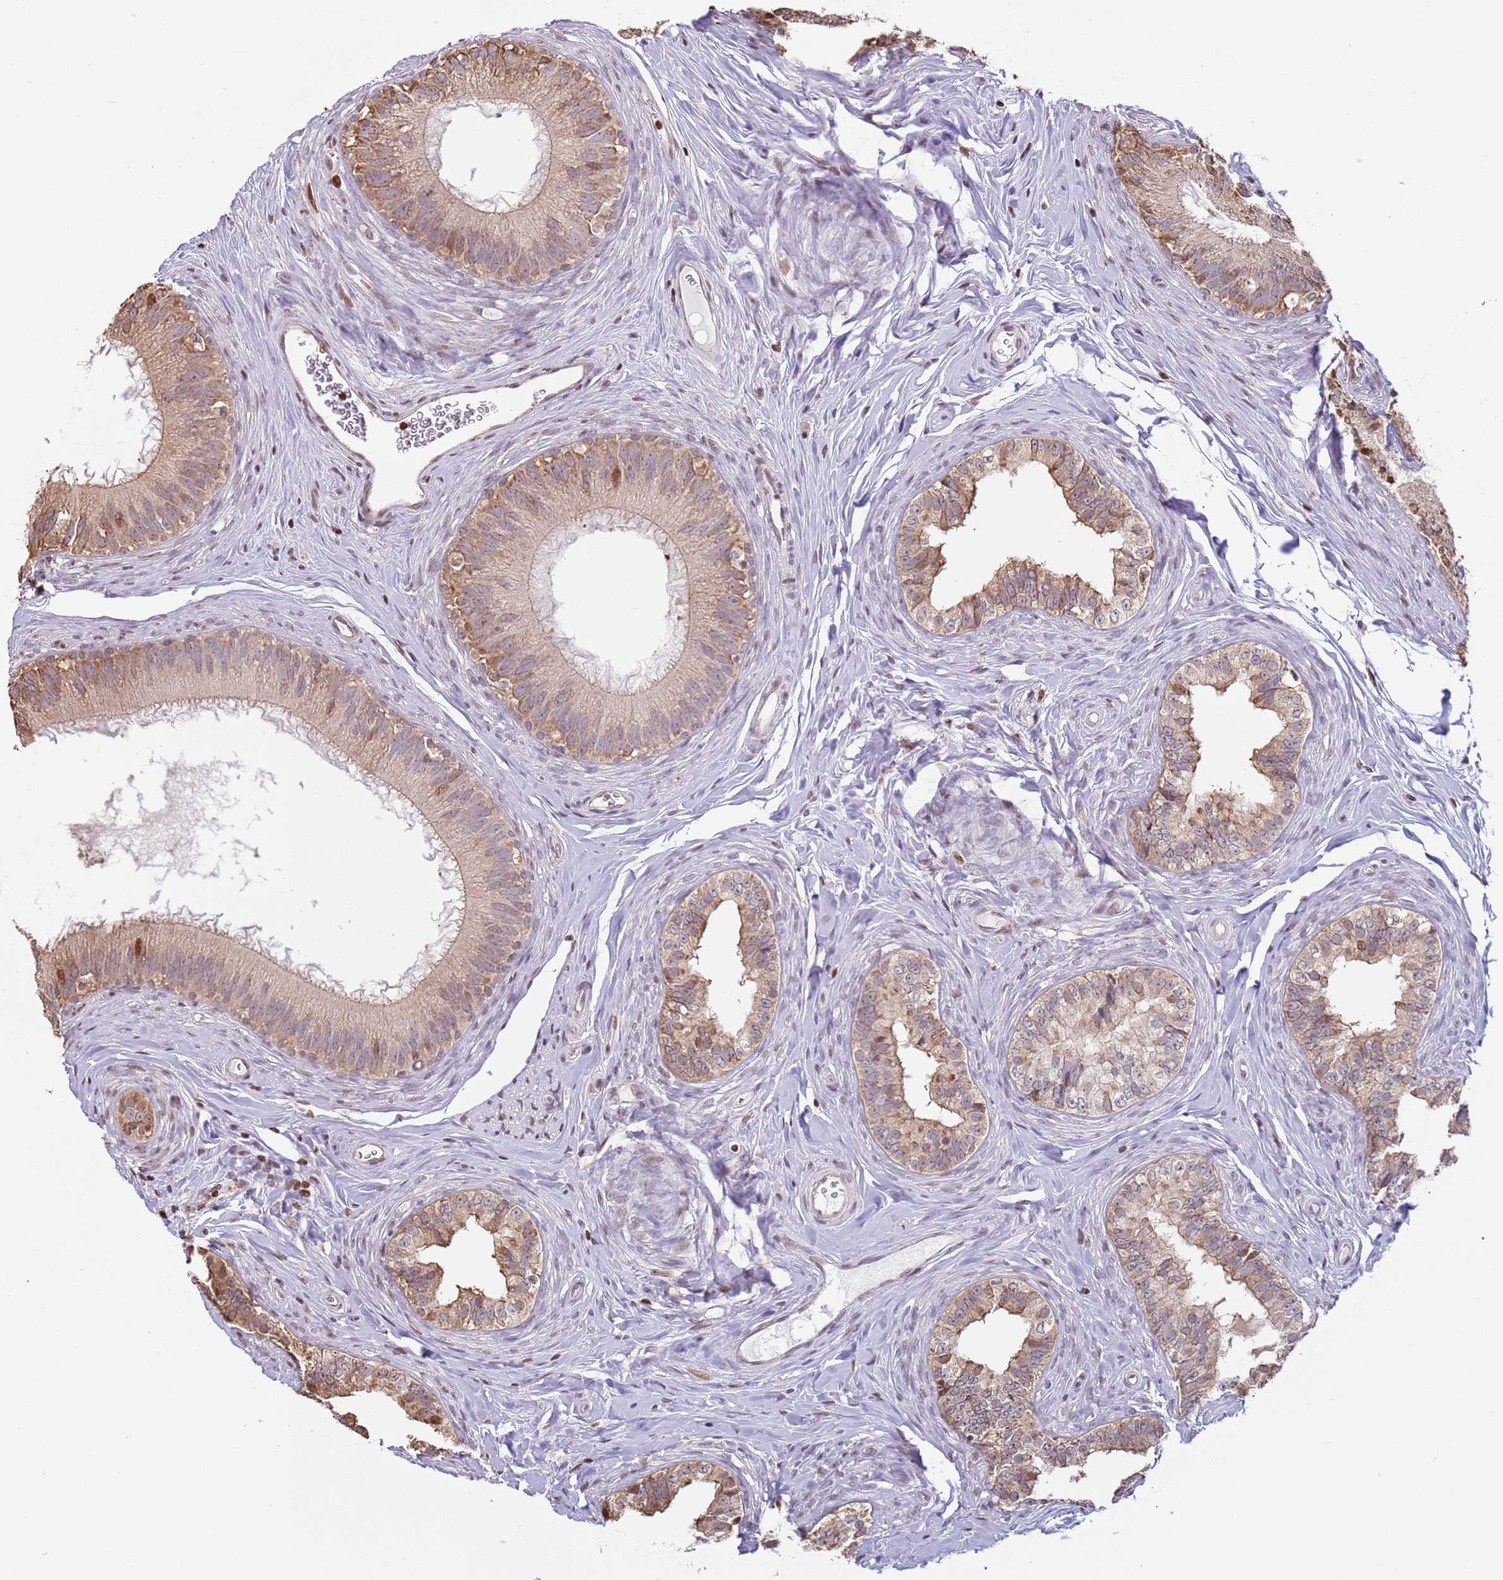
{"staining": {"intensity": "moderate", "quantity": ">75%", "location": "cytoplasmic/membranous,nuclear"}, "tissue": "epididymis", "cell_type": "Glandular cells", "image_type": "normal", "snomed": [{"axis": "morphology", "description": "Normal tissue, NOS"}, {"axis": "topography", "description": "Epididymis"}], "caption": "A high-resolution photomicrograph shows immunohistochemistry staining of unremarkable epididymis, which demonstrates moderate cytoplasmic/membranous,nuclear expression in approximately >75% of glandular cells.", "gene": "SCAF1", "patient": {"sex": "male", "age": 38}}